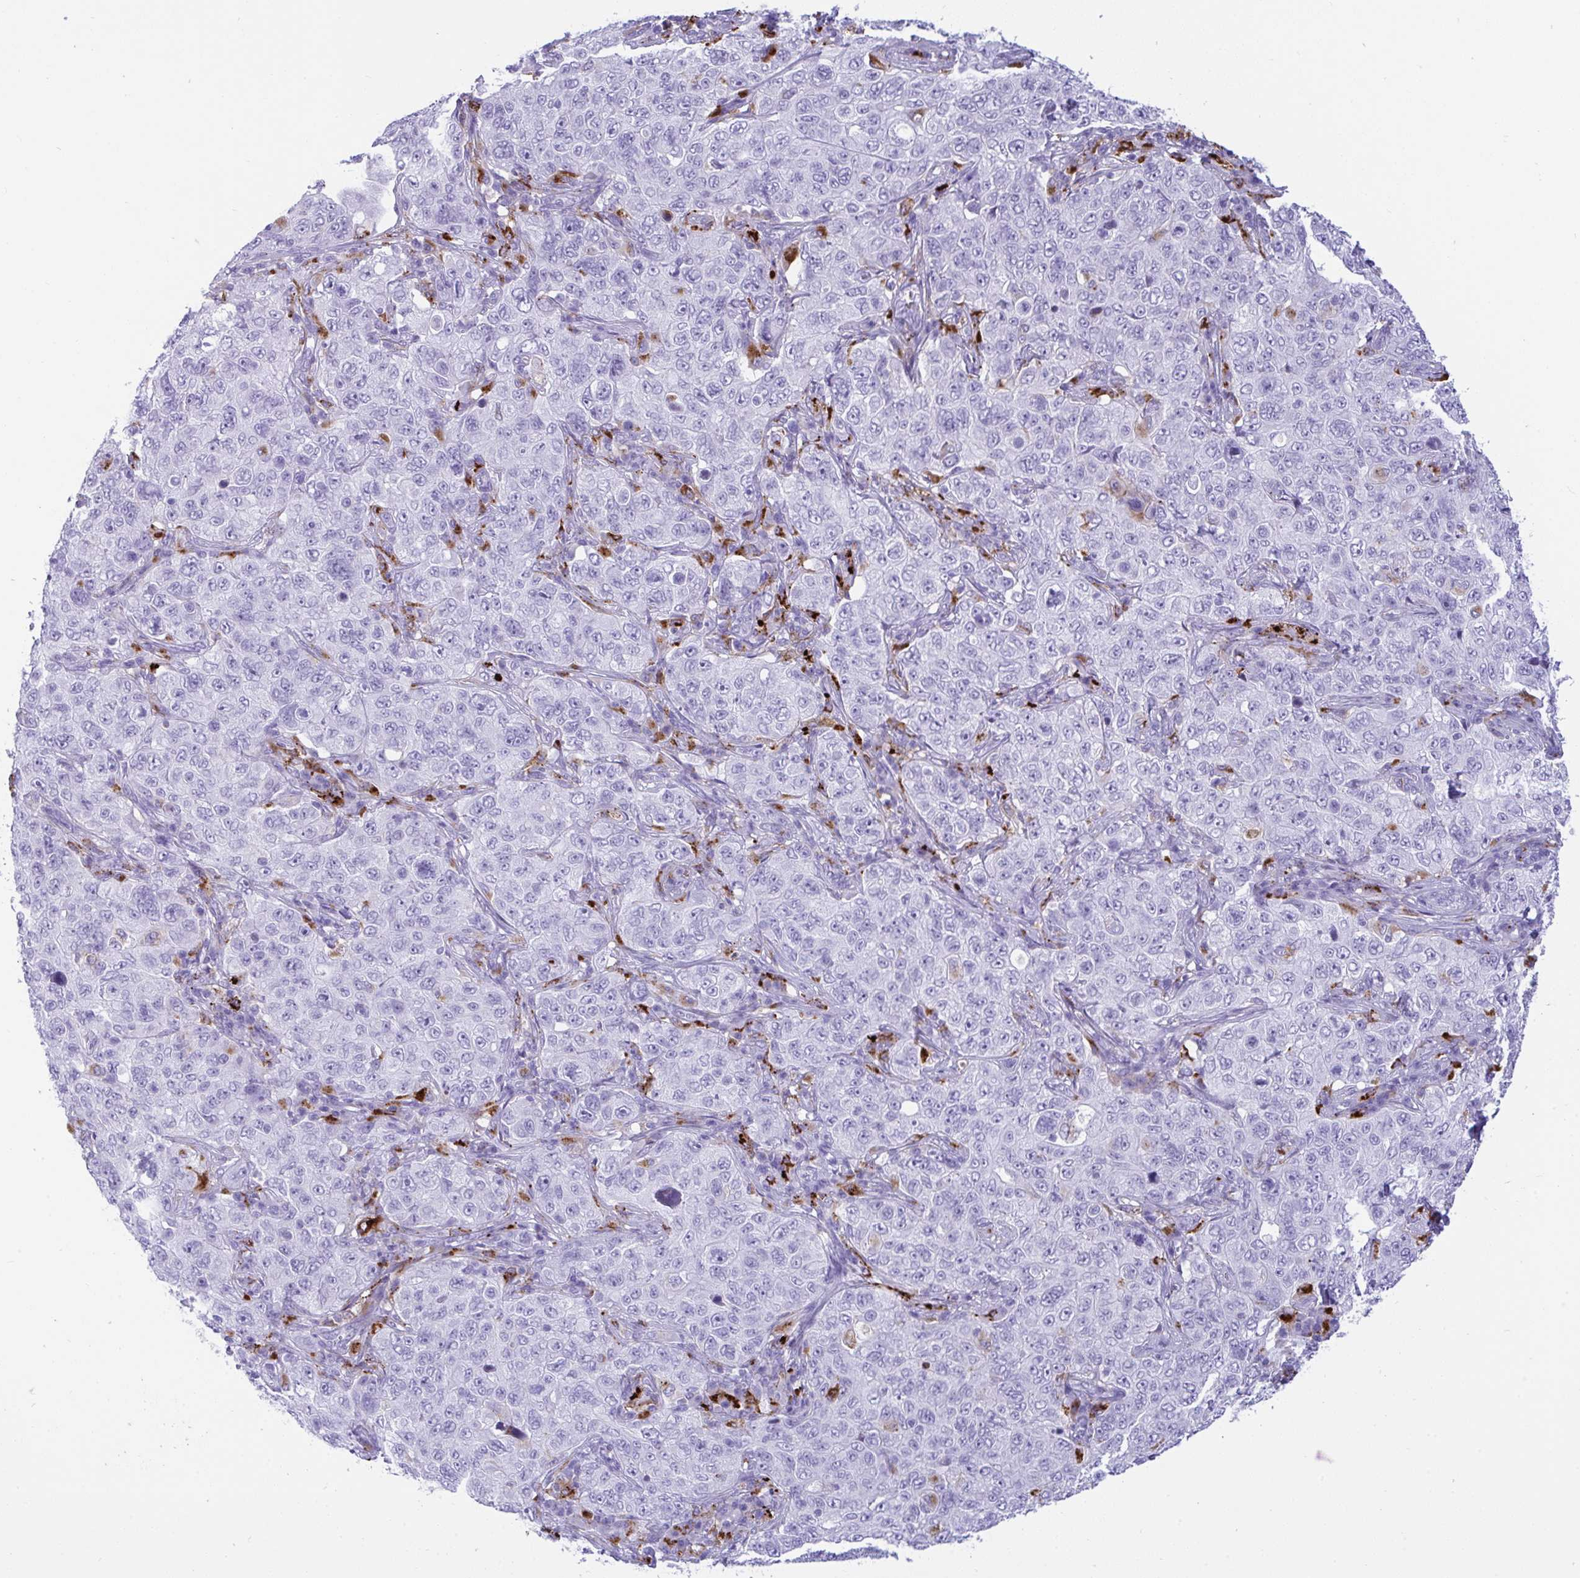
{"staining": {"intensity": "negative", "quantity": "none", "location": "none"}, "tissue": "pancreatic cancer", "cell_type": "Tumor cells", "image_type": "cancer", "snomed": [{"axis": "morphology", "description": "Adenocarcinoma, NOS"}, {"axis": "topography", "description": "Pancreas"}], "caption": "The micrograph demonstrates no staining of tumor cells in adenocarcinoma (pancreatic). Brightfield microscopy of IHC stained with DAB (3,3'-diaminobenzidine) (brown) and hematoxylin (blue), captured at high magnification.", "gene": "CPVL", "patient": {"sex": "male", "age": 68}}